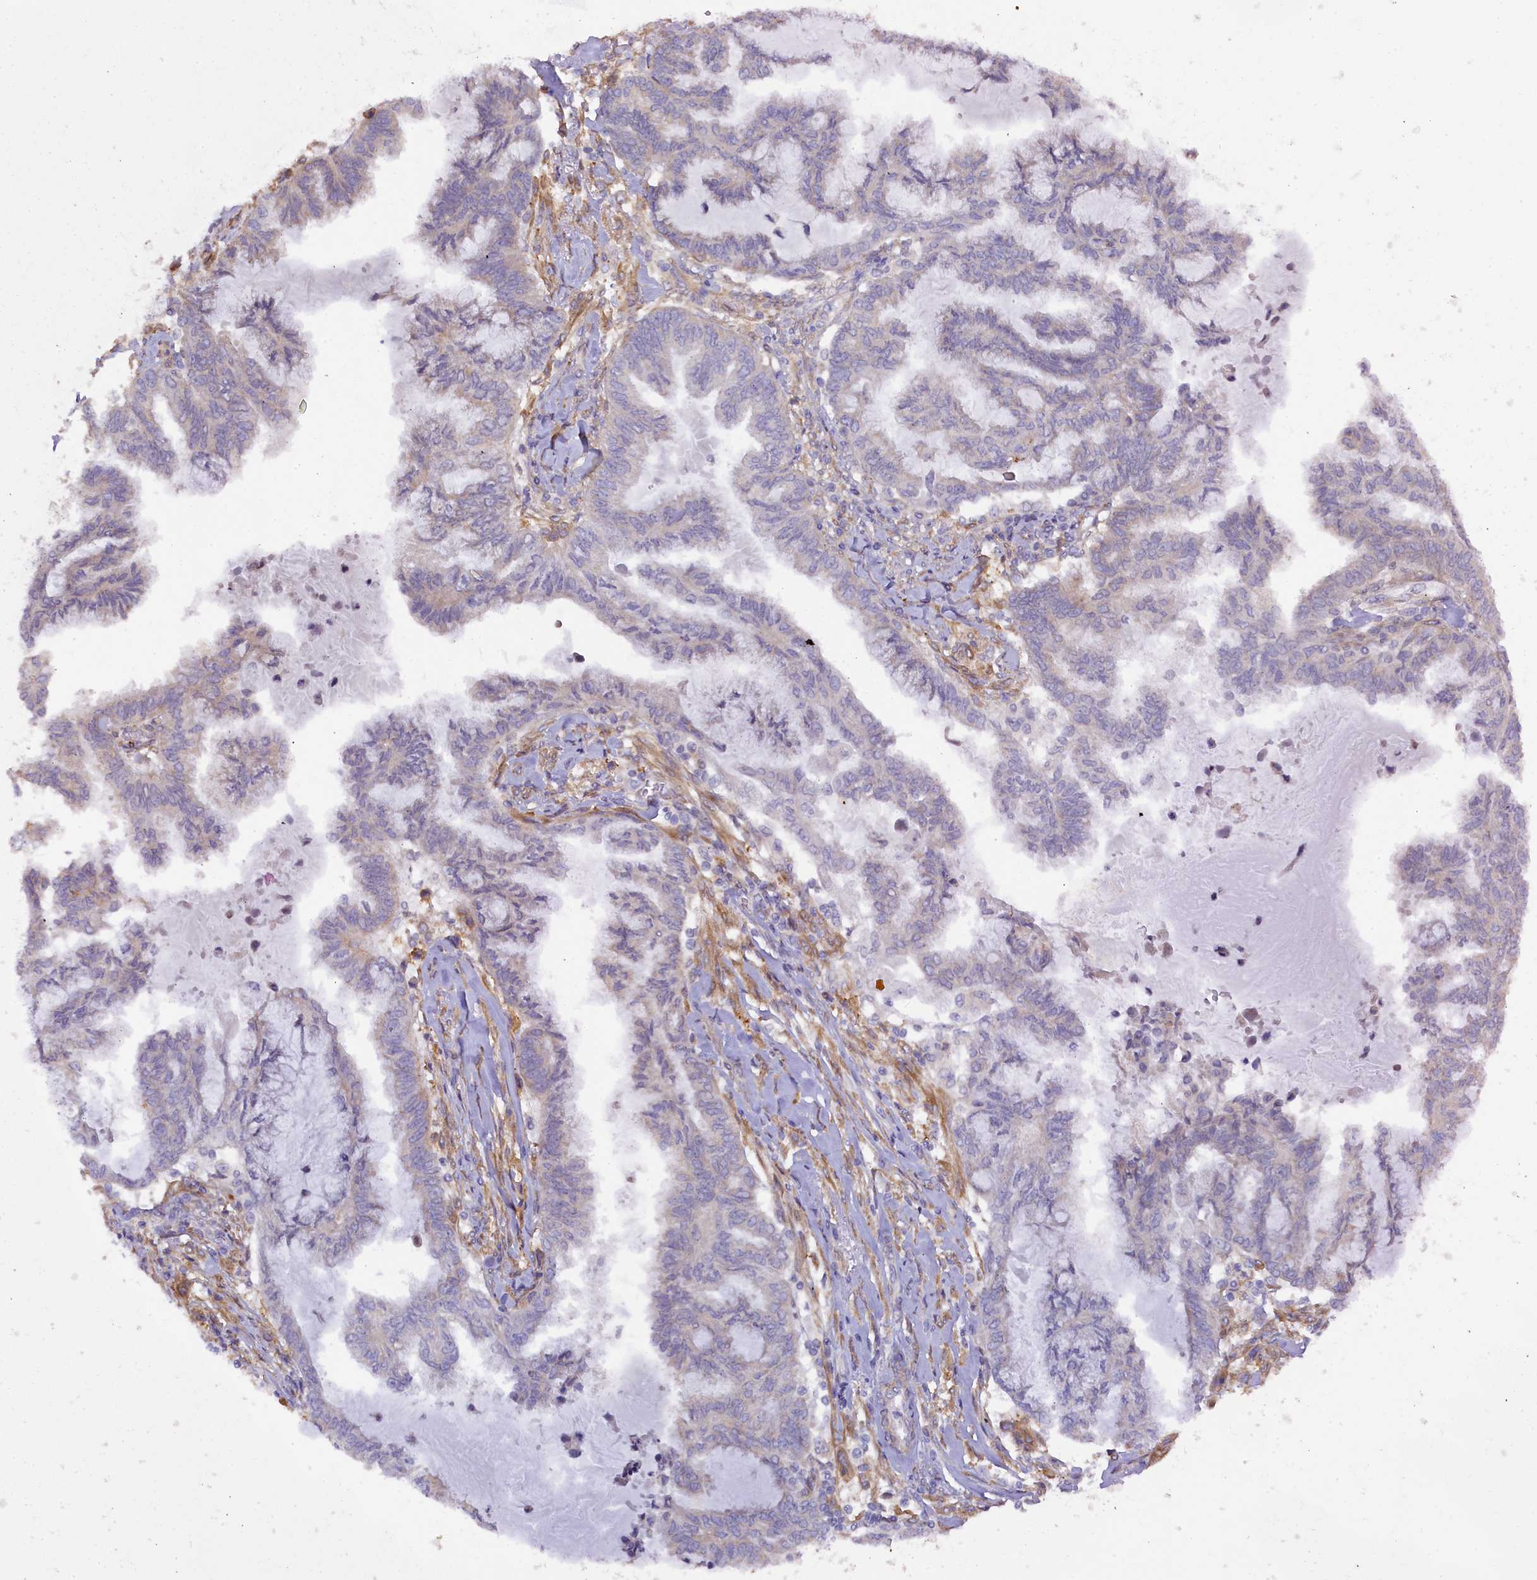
{"staining": {"intensity": "negative", "quantity": "none", "location": "none"}, "tissue": "endometrial cancer", "cell_type": "Tumor cells", "image_type": "cancer", "snomed": [{"axis": "morphology", "description": "Adenocarcinoma, NOS"}, {"axis": "topography", "description": "Endometrium"}], "caption": "This is an immunohistochemistry (IHC) photomicrograph of endometrial cancer. There is no expression in tumor cells.", "gene": "POGLUT3", "patient": {"sex": "female", "age": 86}}